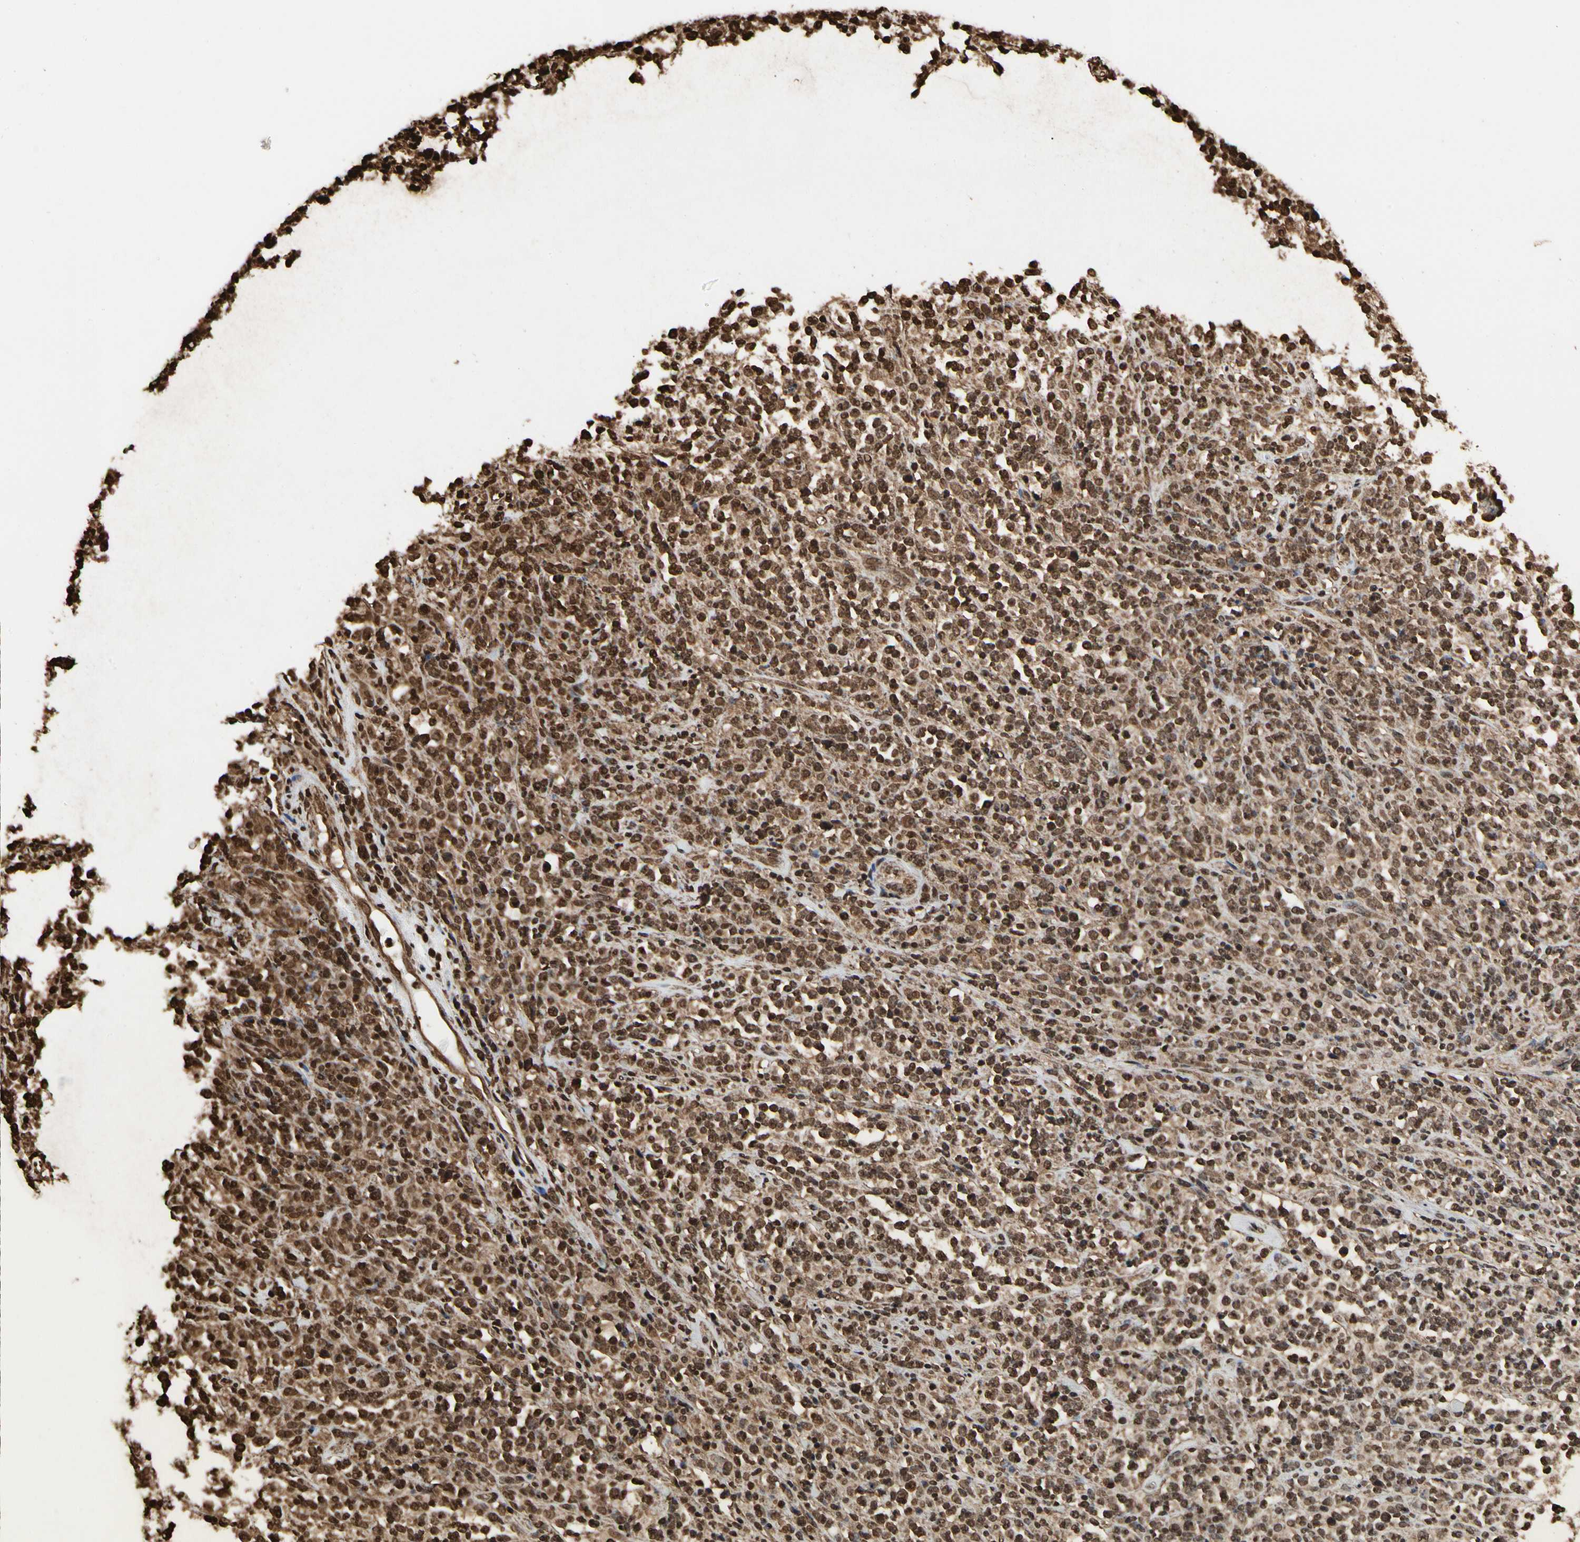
{"staining": {"intensity": "moderate", "quantity": ">75%", "location": "cytoplasmic/membranous,nuclear"}, "tissue": "lymphoma", "cell_type": "Tumor cells", "image_type": "cancer", "snomed": [{"axis": "morphology", "description": "Malignant lymphoma, non-Hodgkin's type, High grade"}, {"axis": "topography", "description": "Soft tissue"}], "caption": "Malignant lymphoma, non-Hodgkin's type (high-grade) was stained to show a protein in brown. There is medium levels of moderate cytoplasmic/membranous and nuclear staining in about >75% of tumor cells. Using DAB (3,3'-diaminobenzidine) (brown) and hematoxylin (blue) stains, captured at high magnification using brightfield microscopy.", "gene": "HNRNPK", "patient": {"sex": "male", "age": 18}}